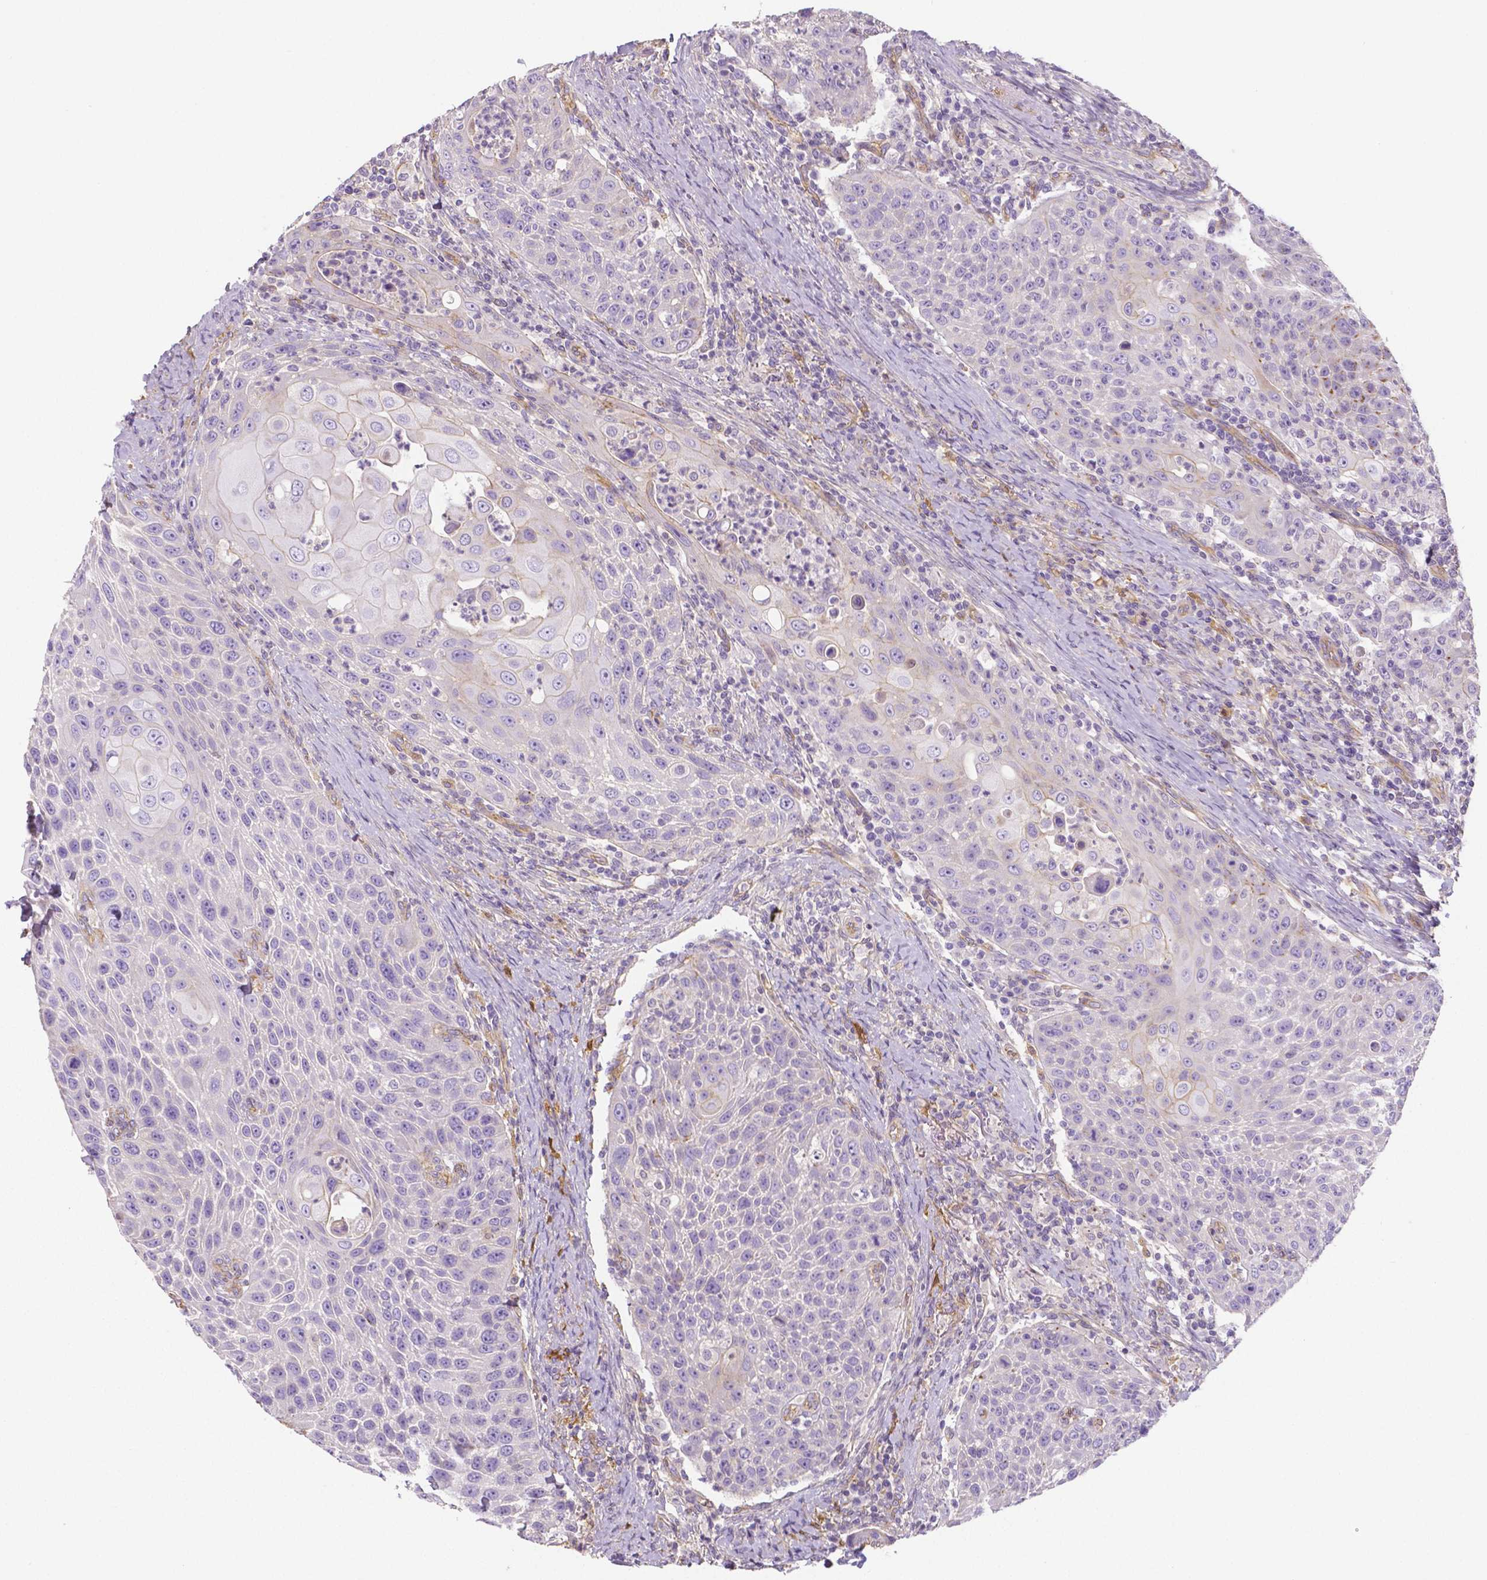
{"staining": {"intensity": "weak", "quantity": "<25%", "location": "cytoplasmic/membranous"}, "tissue": "head and neck cancer", "cell_type": "Tumor cells", "image_type": "cancer", "snomed": [{"axis": "morphology", "description": "Squamous cell carcinoma, NOS"}, {"axis": "topography", "description": "Head-Neck"}], "caption": "Immunohistochemistry histopathology image of neoplastic tissue: human head and neck cancer (squamous cell carcinoma) stained with DAB (3,3'-diaminobenzidine) reveals no significant protein expression in tumor cells. (DAB immunohistochemistry (IHC), high magnification).", "gene": "CRMP1", "patient": {"sex": "male", "age": 69}}